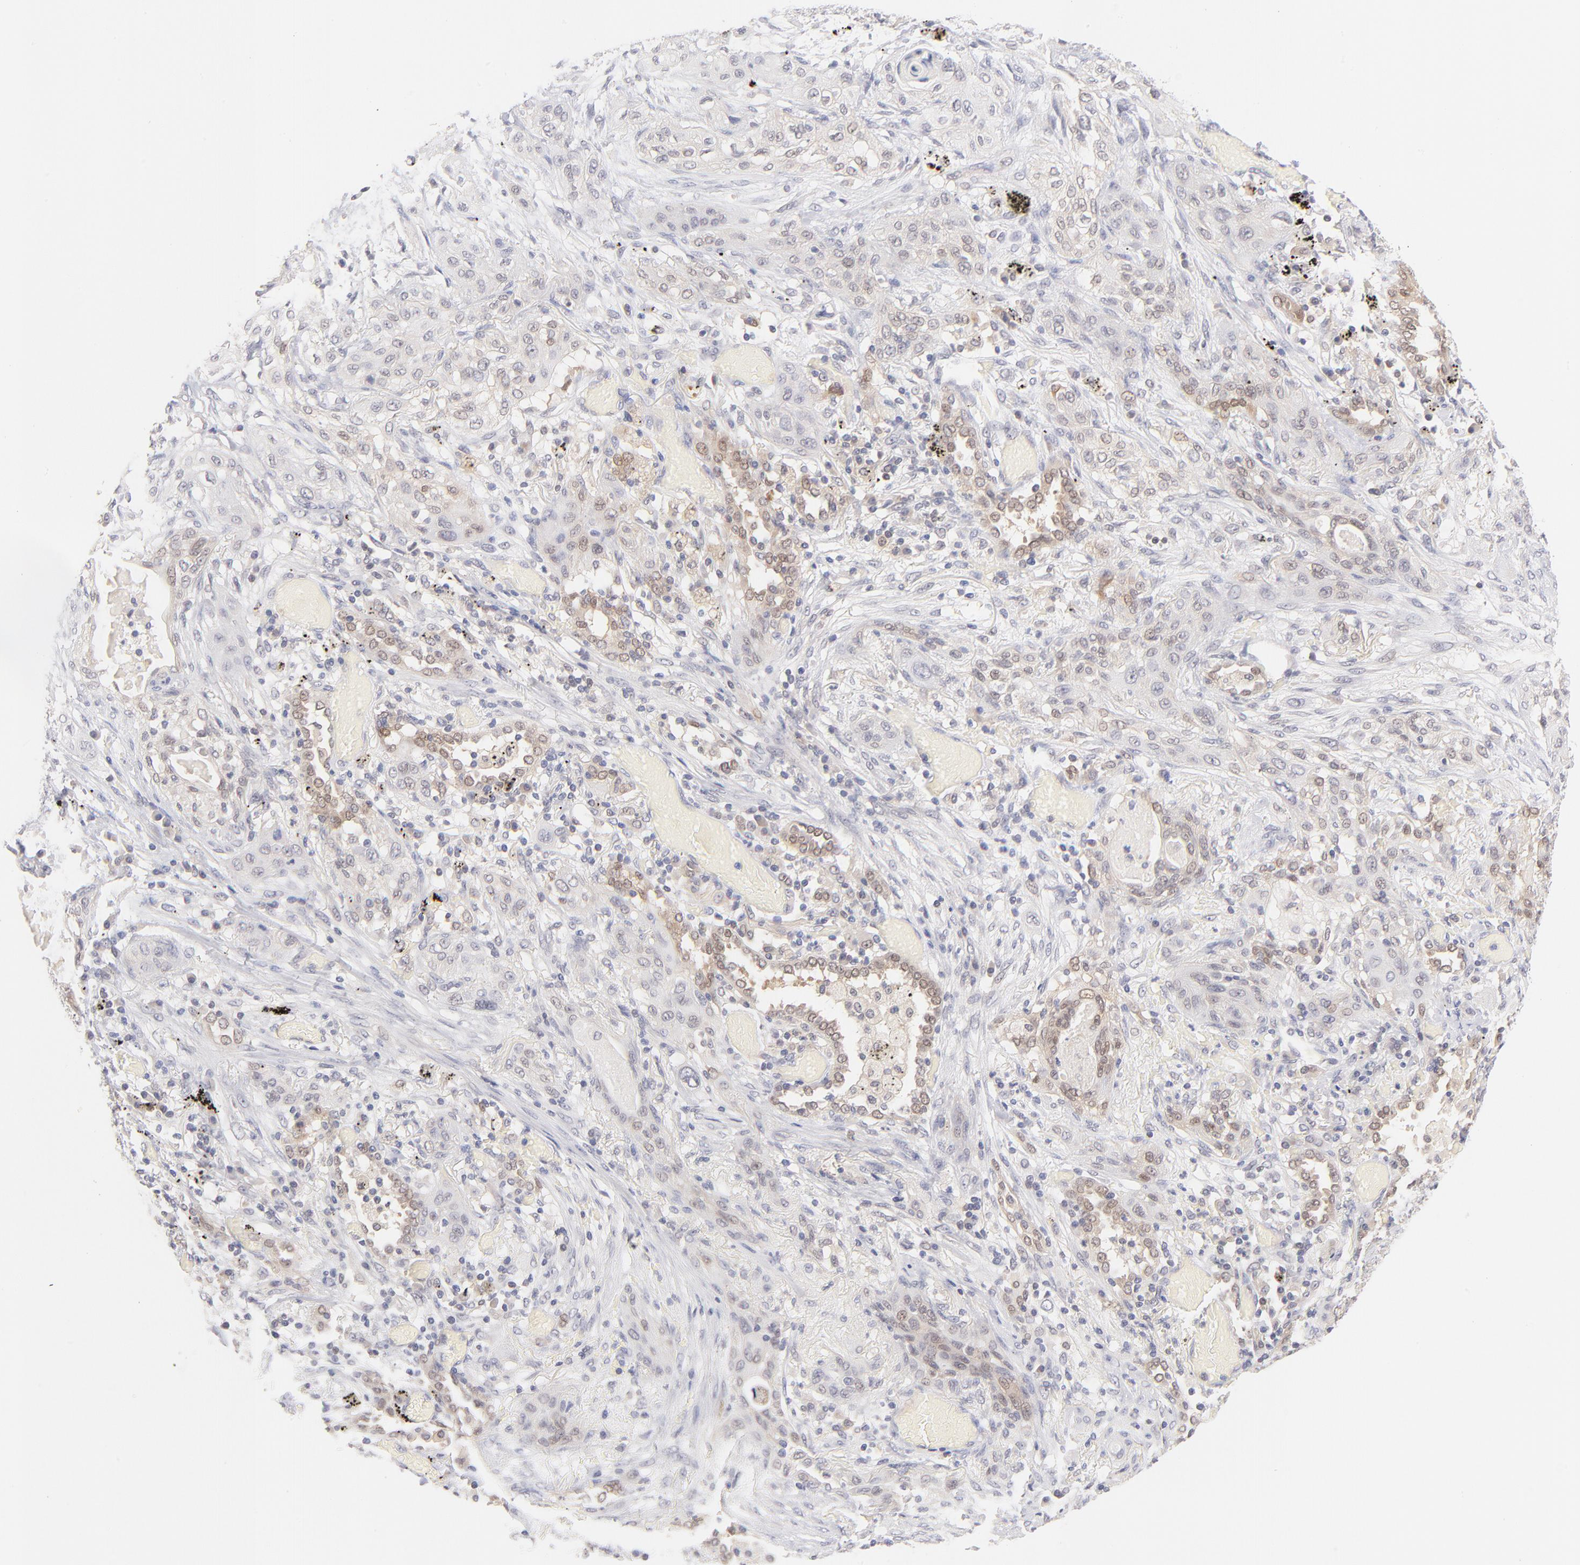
{"staining": {"intensity": "weak", "quantity": "25%-75%", "location": "nuclear"}, "tissue": "lung cancer", "cell_type": "Tumor cells", "image_type": "cancer", "snomed": [{"axis": "morphology", "description": "Squamous cell carcinoma, NOS"}, {"axis": "topography", "description": "Lung"}], "caption": "Squamous cell carcinoma (lung) tissue reveals weak nuclear positivity in approximately 25%-75% of tumor cells, visualized by immunohistochemistry.", "gene": "CASP6", "patient": {"sex": "female", "age": 47}}